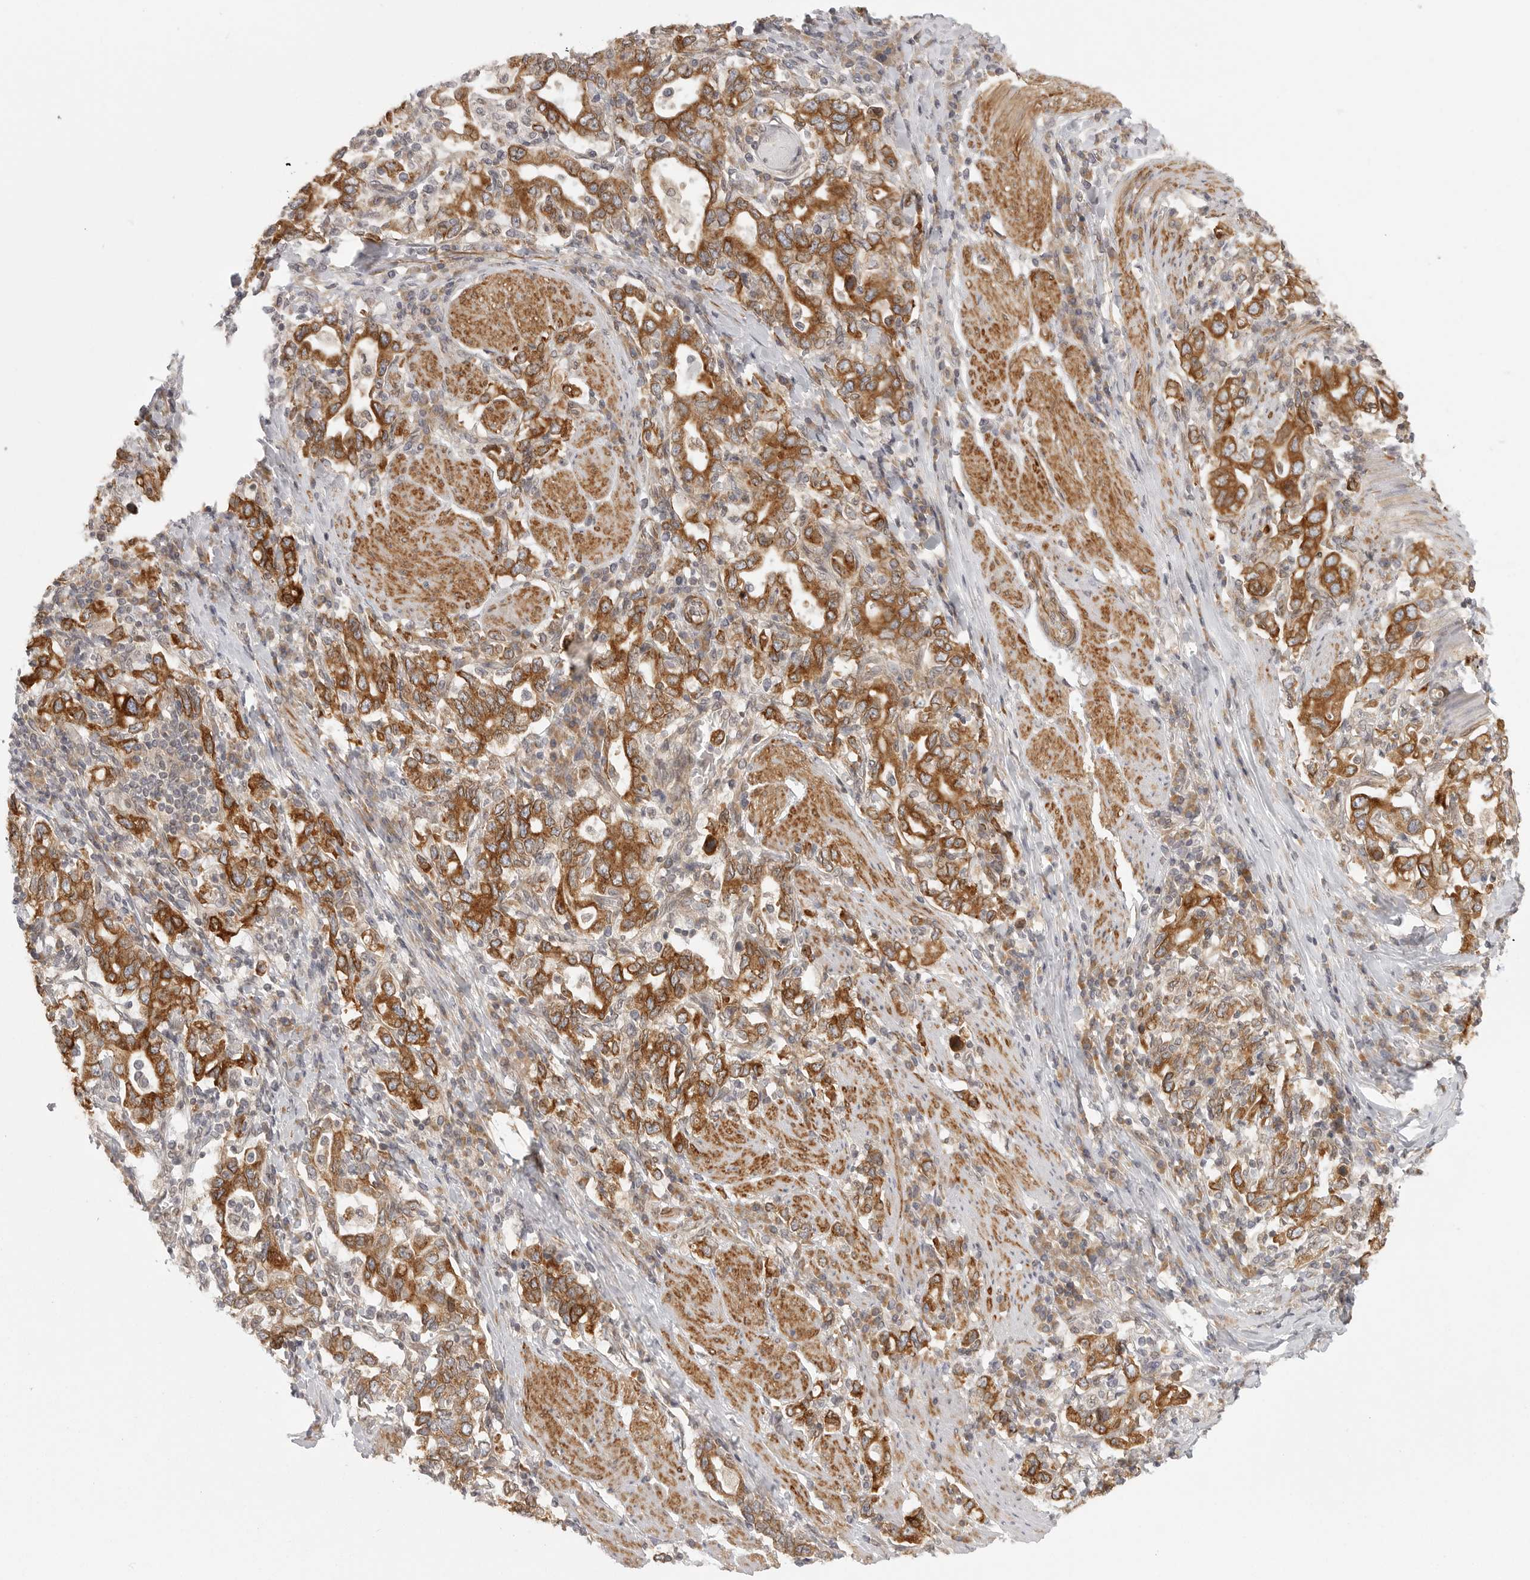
{"staining": {"intensity": "moderate", "quantity": ">75%", "location": "cytoplasmic/membranous"}, "tissue": "stomach cancer", "cell_type": "Tumor cells", "image_type": "cancer", "snomed": [{"axis": "morphology", "description": "Adenocarcinoma, NOS"}, {"axis": "topography", "description": "Stomach, upper"}], "caption": "Stomach cancer stained with DAB immunohistochemistry exhibits medium levels of moderate cytoplasmic/membranous expression in about >75% of tumor cells.", "gene": "CERS2", "patient": {"sex": "male", "age": 62}}